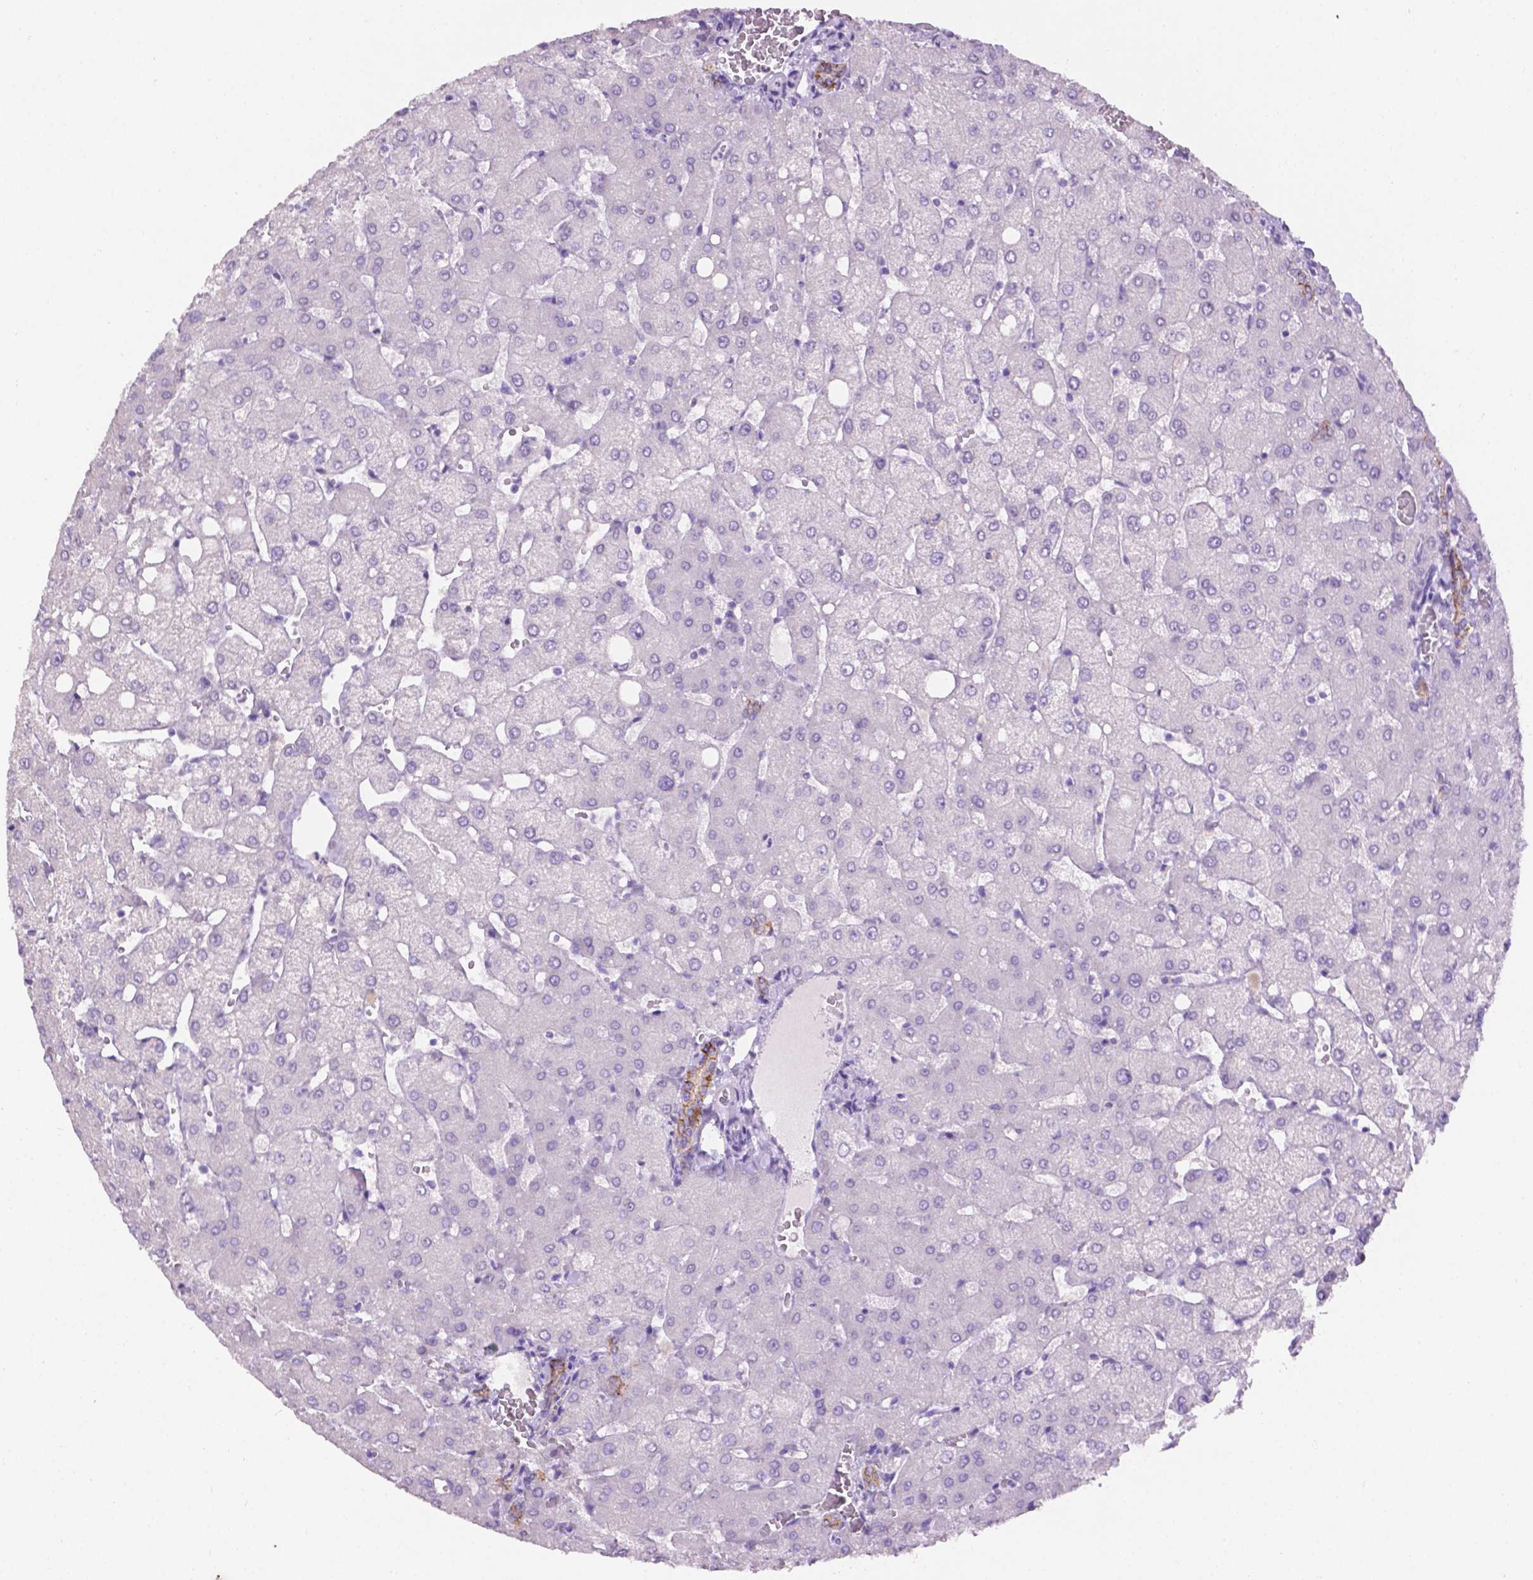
{"staining": {"intensity": "moderate", "quantity": "25%-75%", "location": "cytoplasmic/membranous"}, "tissue": "liver", "cell_type": "Cholangiocytes", "image_type": "normal", "snomed": [{"axis": "morphology", "description": "Normal tissue, NOS"}, {"axis": "topography", "description": "Liver"}], "caption": "A brown stain labels moderate cytoplasmic/membranous positivity of a protein in cholangiocytes of unremarkable human liver. Using DAB (3,3'-diaminobenzidine) (brown) and hematoxylin (blue) stains, captured at high magnification using brightfield microscopy.", "gene": "TACSTD2", "patient": {"sex": "female", "age": 54}}